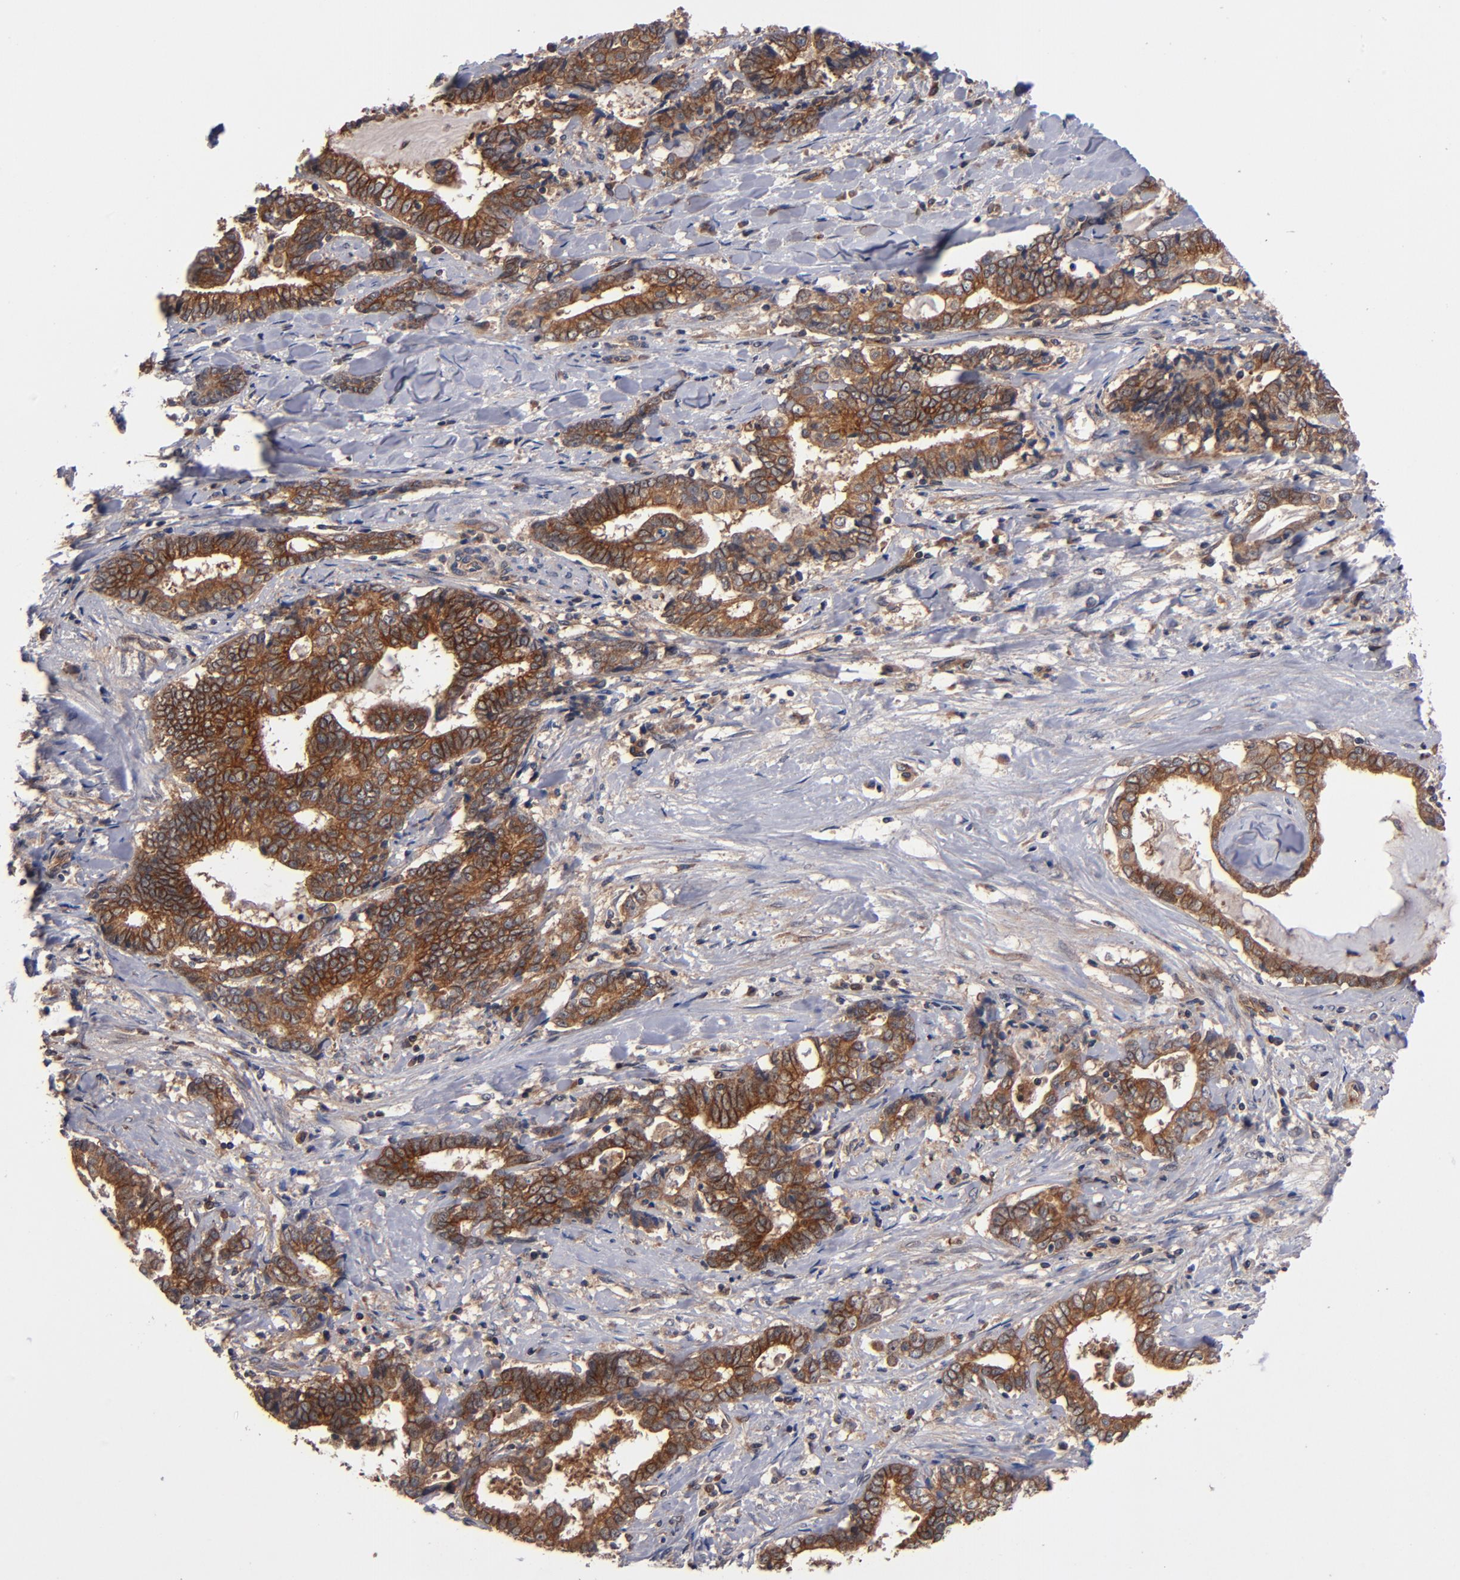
{"staining": {"intensity": "strong", "quantity": ">75%", "location": "cytoplasmic/membranous"}, "tissue": "liver cancer", "cell_type": "Tumor cells", "image_type": "cancer", "snomed": [{"axis": "morphology", "description": "Cholangiocarcinoma"}, {"axis": "topography", "description": "Liver"}], "caption": "Strong cytoplasmic/membranous expression is seen in approximately >75% of tumor cells in liver cholangiocarcinoma.", "gene": "BDKRB1", "patient": {"sex": "male", "age": 57}}